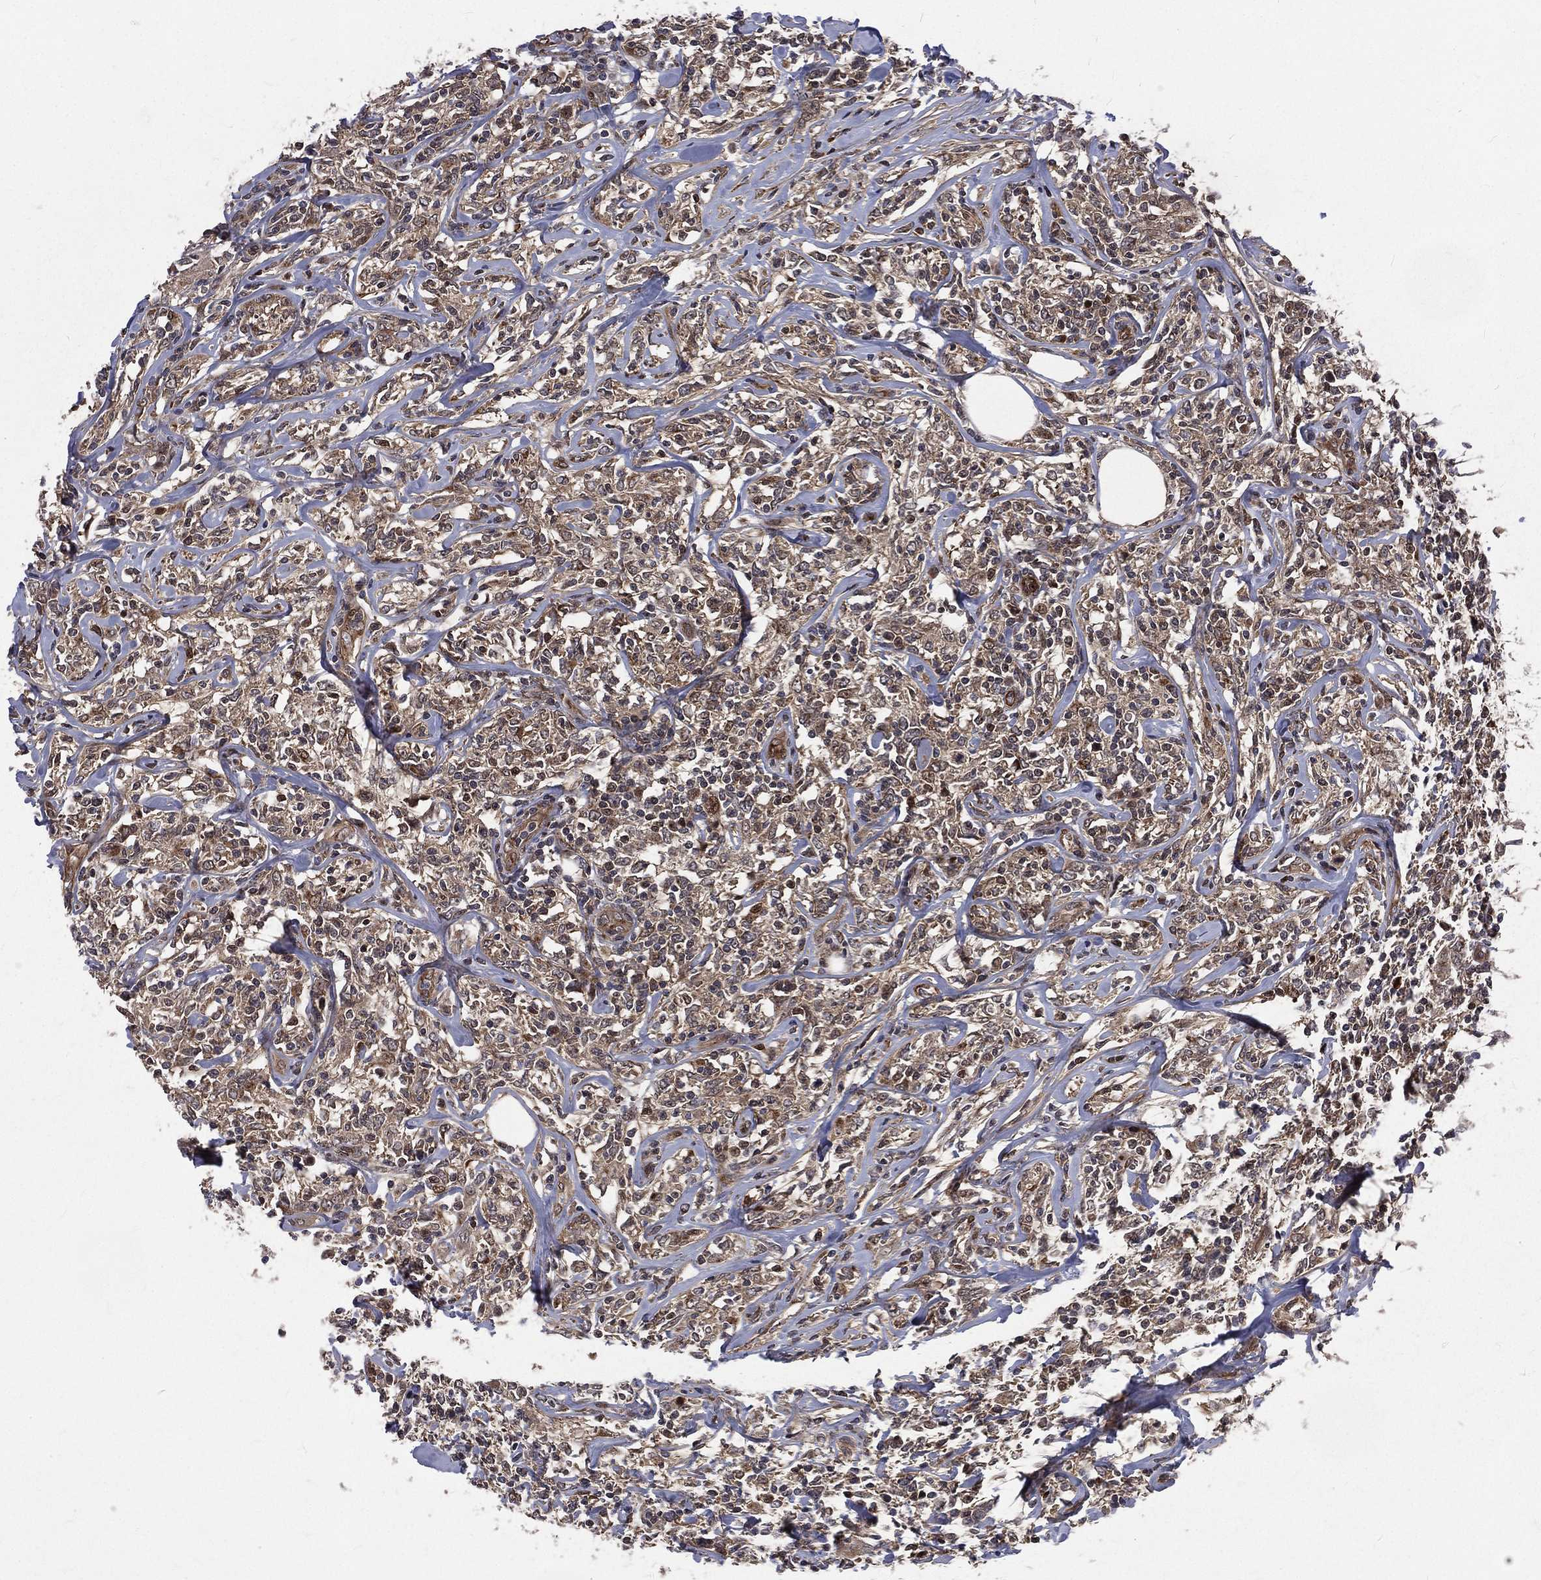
{"staining": {"intensity": "weak", "quantity": "25%-75%", "location": "cytoplasmic/membranous"}, "tissue": "lymphoma", "cell_type": "Tumor cells", "image_type": "cancer", "snomed": [{"axis": "morphology", "description": "Malignant lymphoma, non-Hodgkin's type, High grade"}, {"axis": "topography", "description": "Lymph node"}], "caption": "Protein expression analysis of human malignant lymphoma, non-Hodgkin's type (high-grade) reveals weak cytoplasmic/membranous expression in approximately 25%-75% of tumor cells. The protein of interest is shown in brown color, while the nuclei are stained blue.", "gene": "ARL3", "patient": {"sex": "female", "age": 84}}